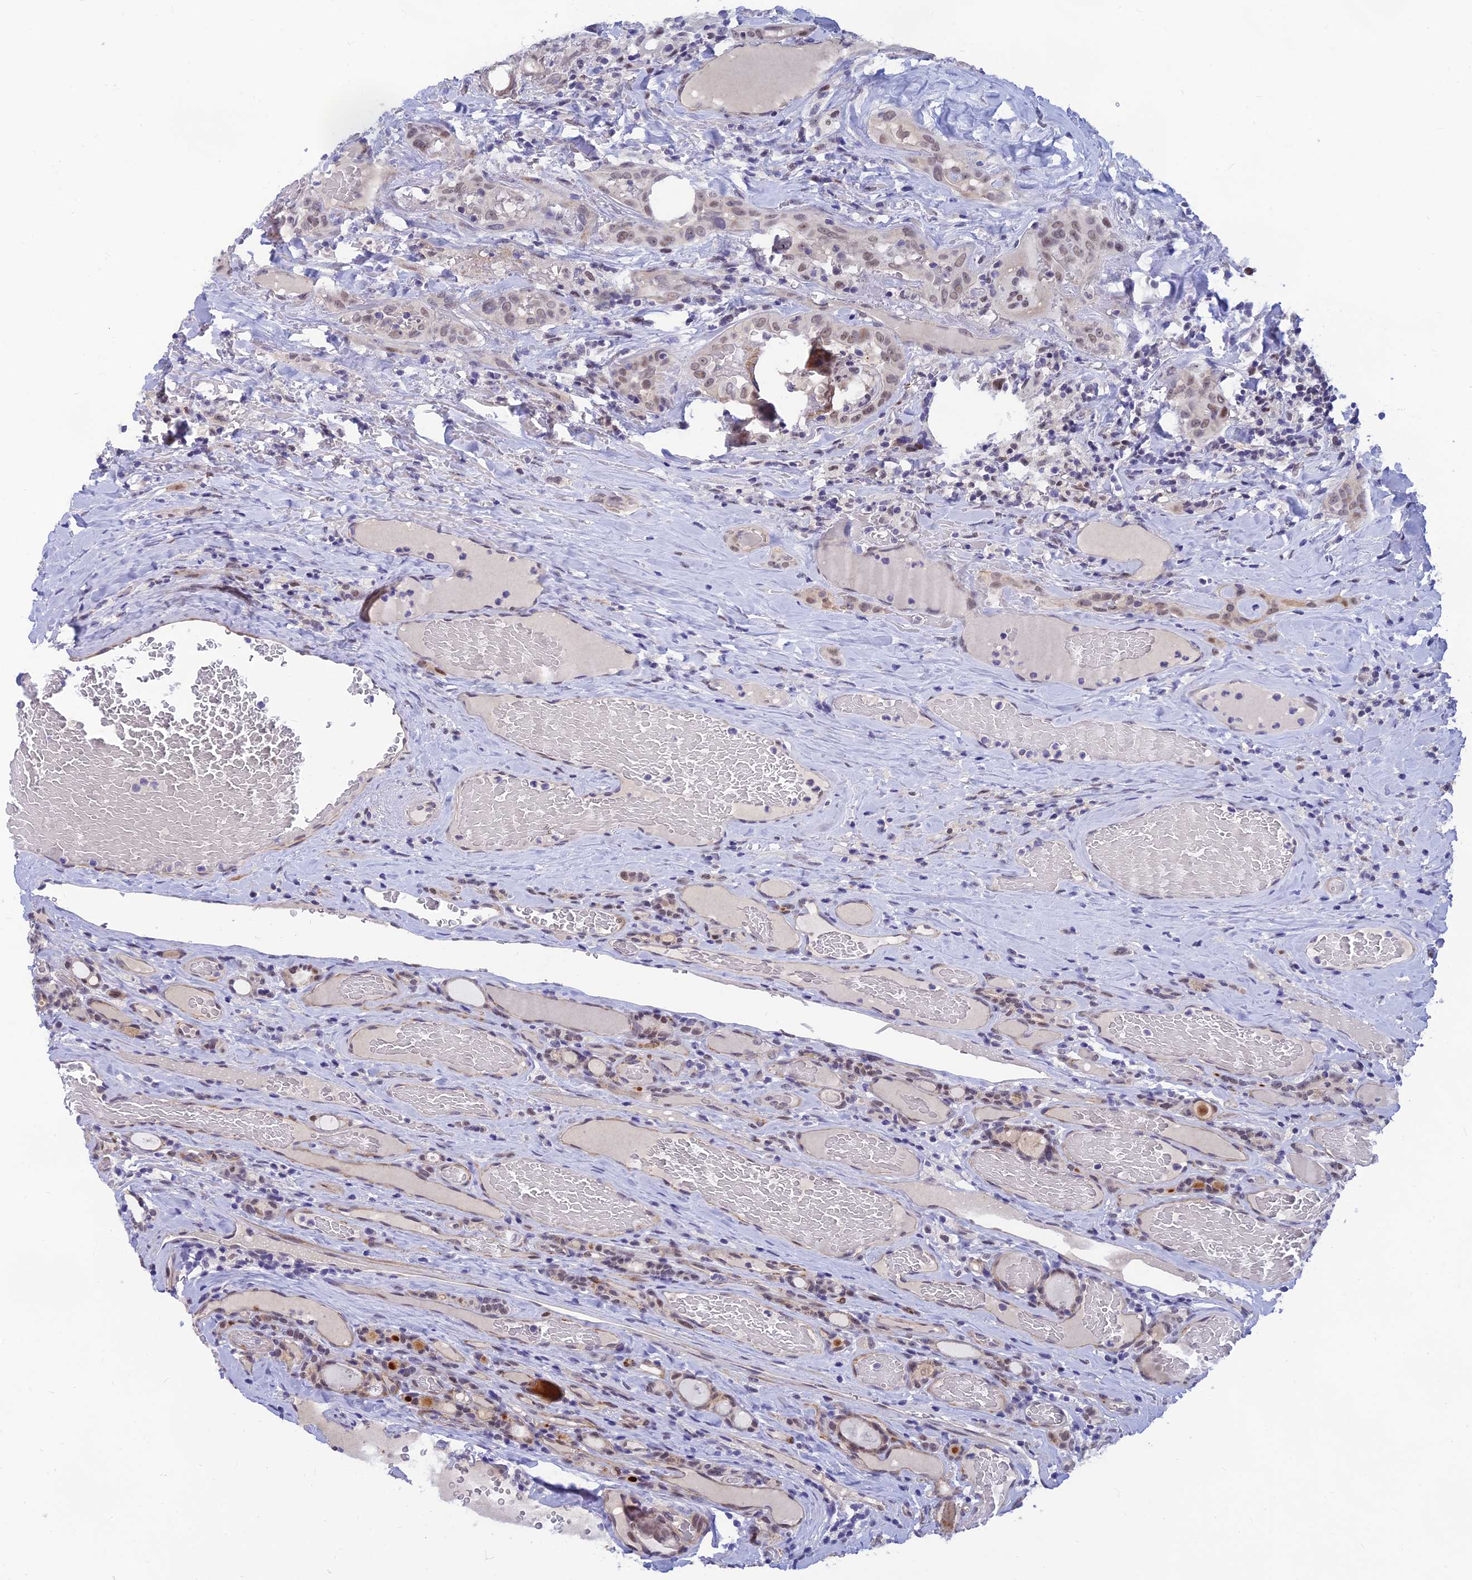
{"staining": {"intensity": "weak", "quantity": "25%-75%", "location": "nuclear"}, "tissue": "thyroid cancer", "cell_type": "Tumor cells", "image_type": "cancer", "snomed": [{"axis": "morphology", "description": "Papillary adenocarcinoma, NOS"}, {"axis": "topography", "description": "Thyroid gland"}], "caption": "Protein expression analysis of human thyroid papillary adenocarcinoma reveals weak nuclear staining in approximately 25%-75% of tumor cells.", "gene": "CLK4", "patient": {"sex": "female", "age": 72}}